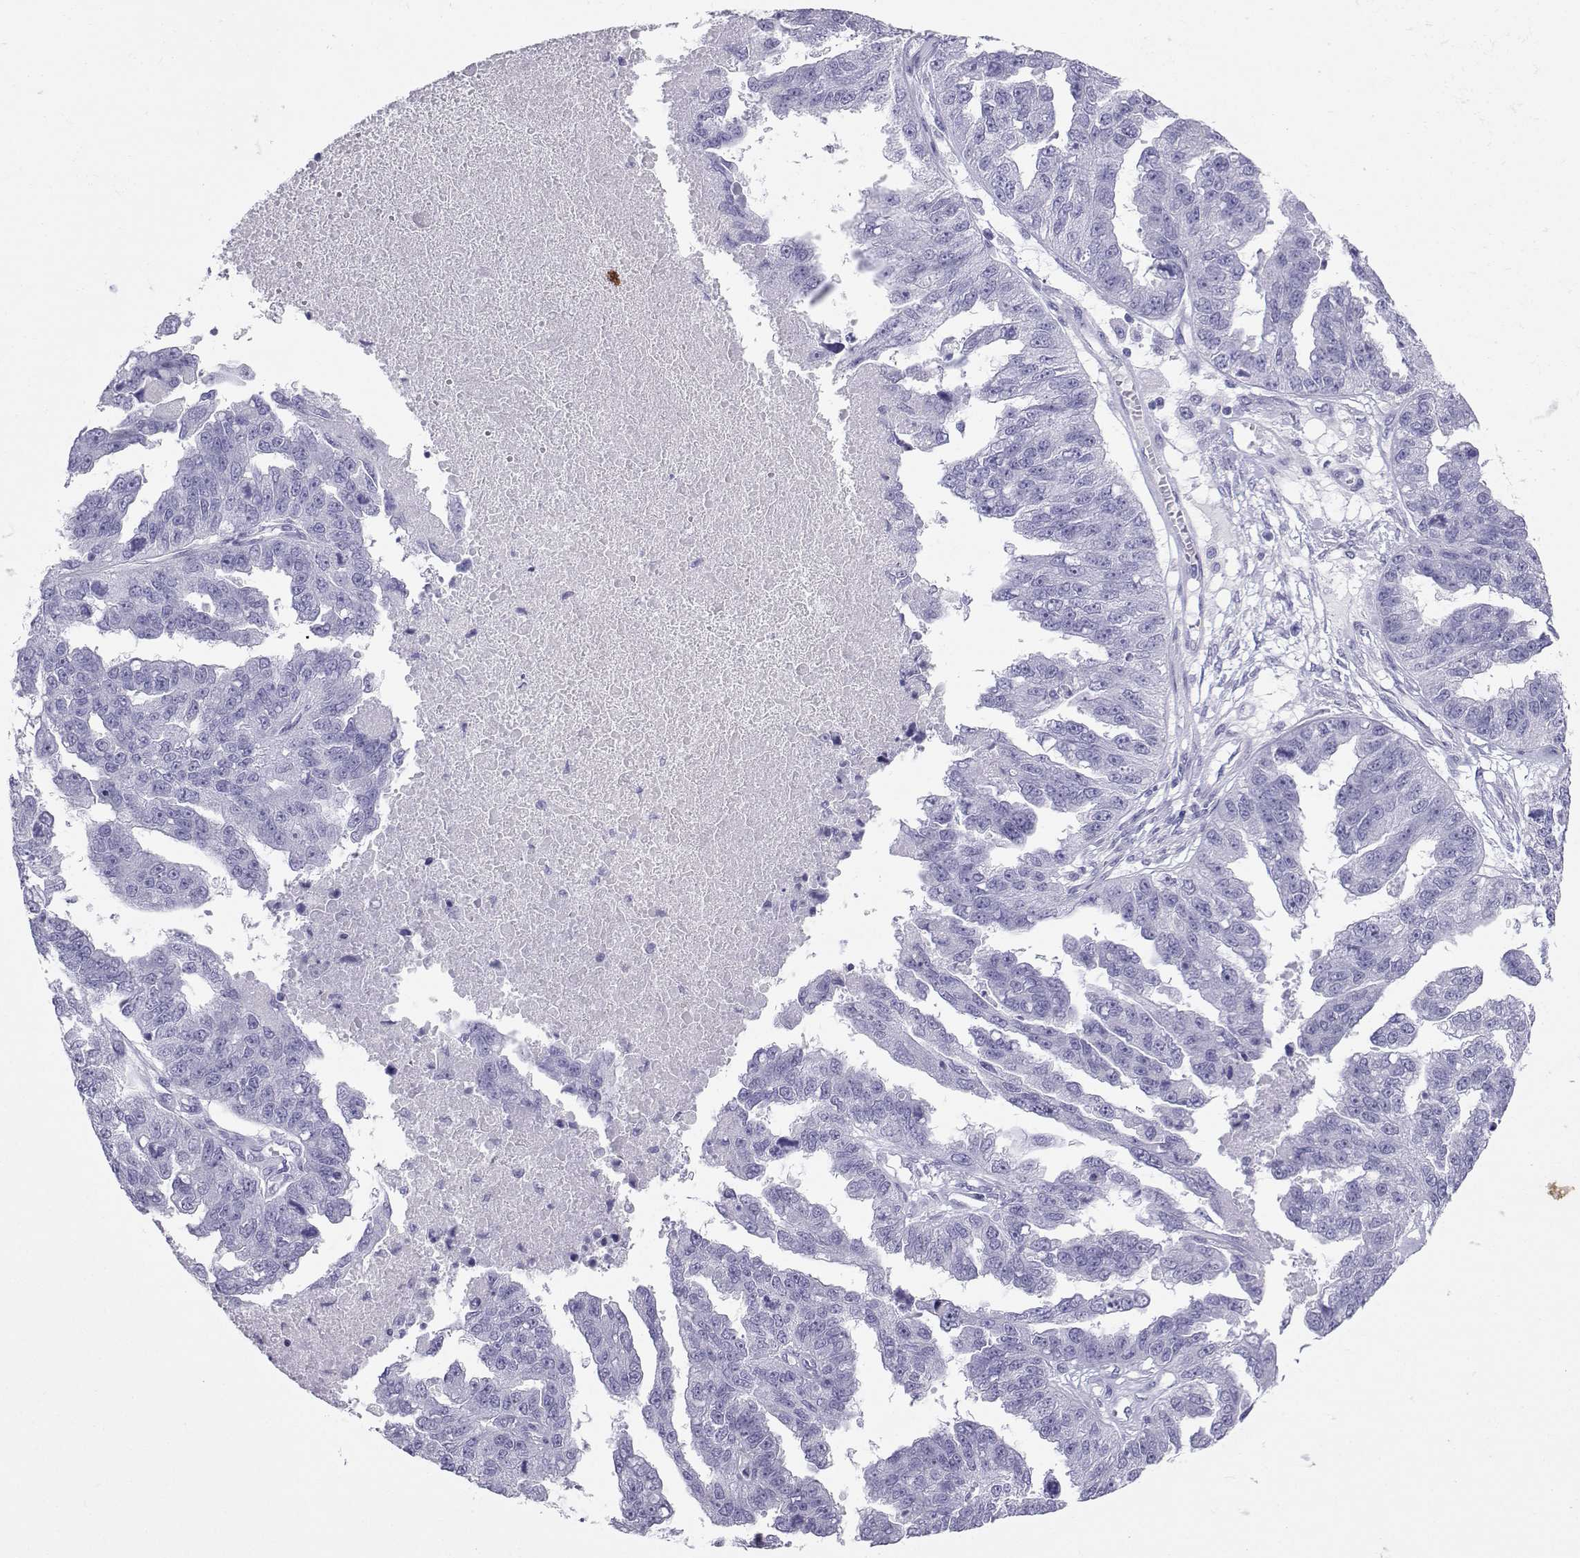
{"staining": {"intensity": "negative", "quantity": "none", "location": "none"}, "tissue": "ovarian cancer", "cell_type": "Tumor cells", "image_type": "cancer", "snomed": [{"axis": "morphology", "description": "Cystadenocarcinoma, serous, NOS"}, {"axis": "topography", "description": "Ovary"}], "caption": "A micrograph of human ovarian cancer is negative for staining in tumor cells.", "gene": "LORICRIN", "patient": {"sex": "female", "age": 58}}